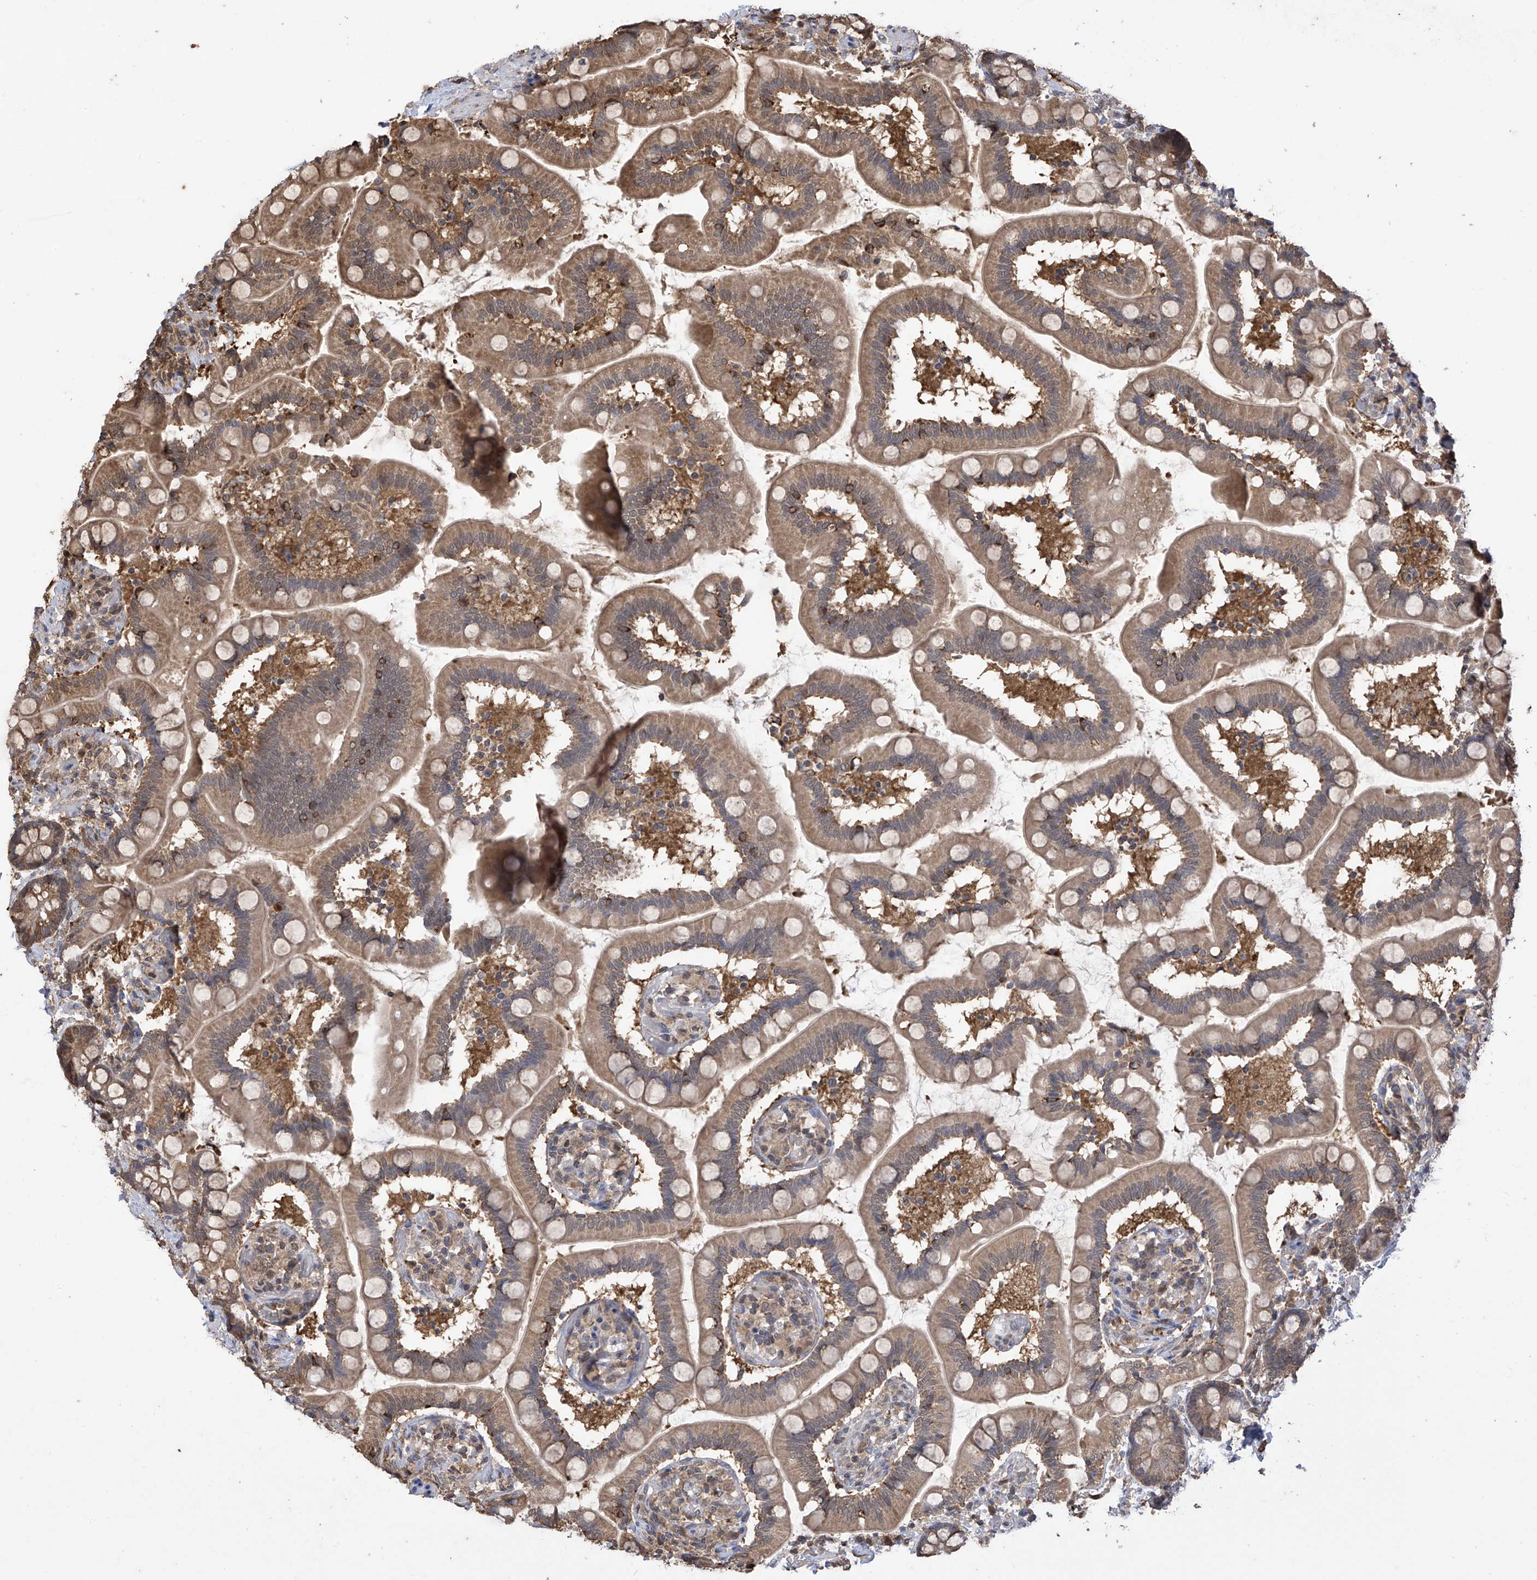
{"staining": {"intensity": "moderate", "quantity": ">75%", "location": "cytoplasmic/membranous"}, "tissue": "small intestine", "cell_type": "Glandular cells", "image_type": "normal", "snomed": [{"axis": "morphology", "description": "Normal tissue, NOS"}, {"axis": "topography", "description": "Small intestine"}], "caption": "Moderate cytoplasmic/membranous protein expression is present in approximately >75% of glandular cells in small intestine.", "gene": "PNPT1", "patient": {"sex": "female", "age": 64}}